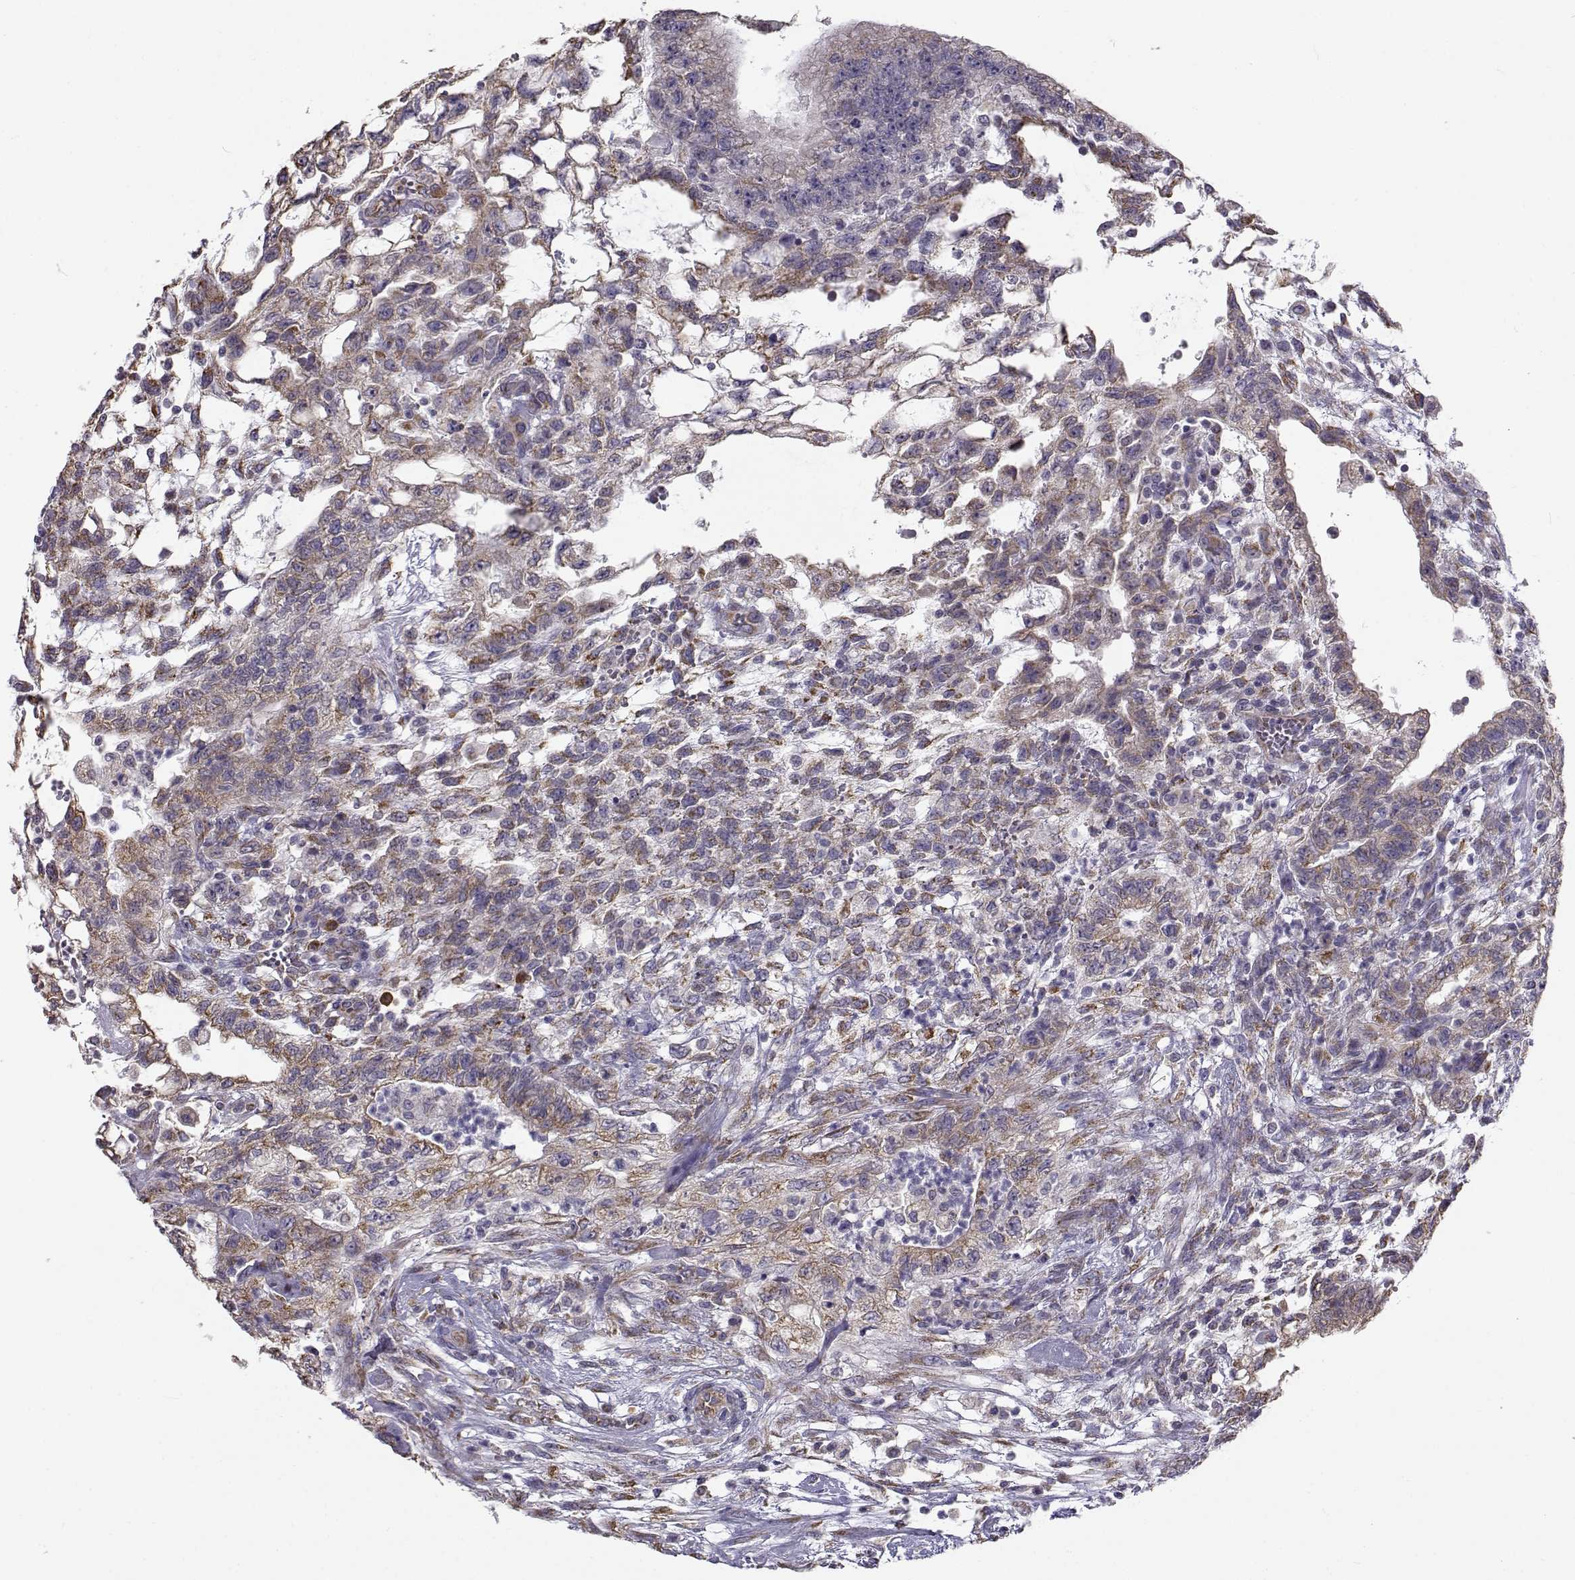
{"staining": {"intensity": "moderate", "quantity": ">75%", "location": "cytoplasmic/membranous"}, "tissue": "testis cancer", "cell_type": "Tumor cells", "image_type": "cancer", "snomed": [{"axis": "morphology", "description": "Carcinoma, Embryonal, NOS"}, {"axis": "topography", "description": "Testis"}], "caption": "Moderate cytoplasmic/membranous expression for a protein is seen in approximately >75% of tumor cells of embryonal carcinoma (testis) using immunohistochemistry.", "gene": "BEND6", "patient": {"sex": "male", "age": 32}}